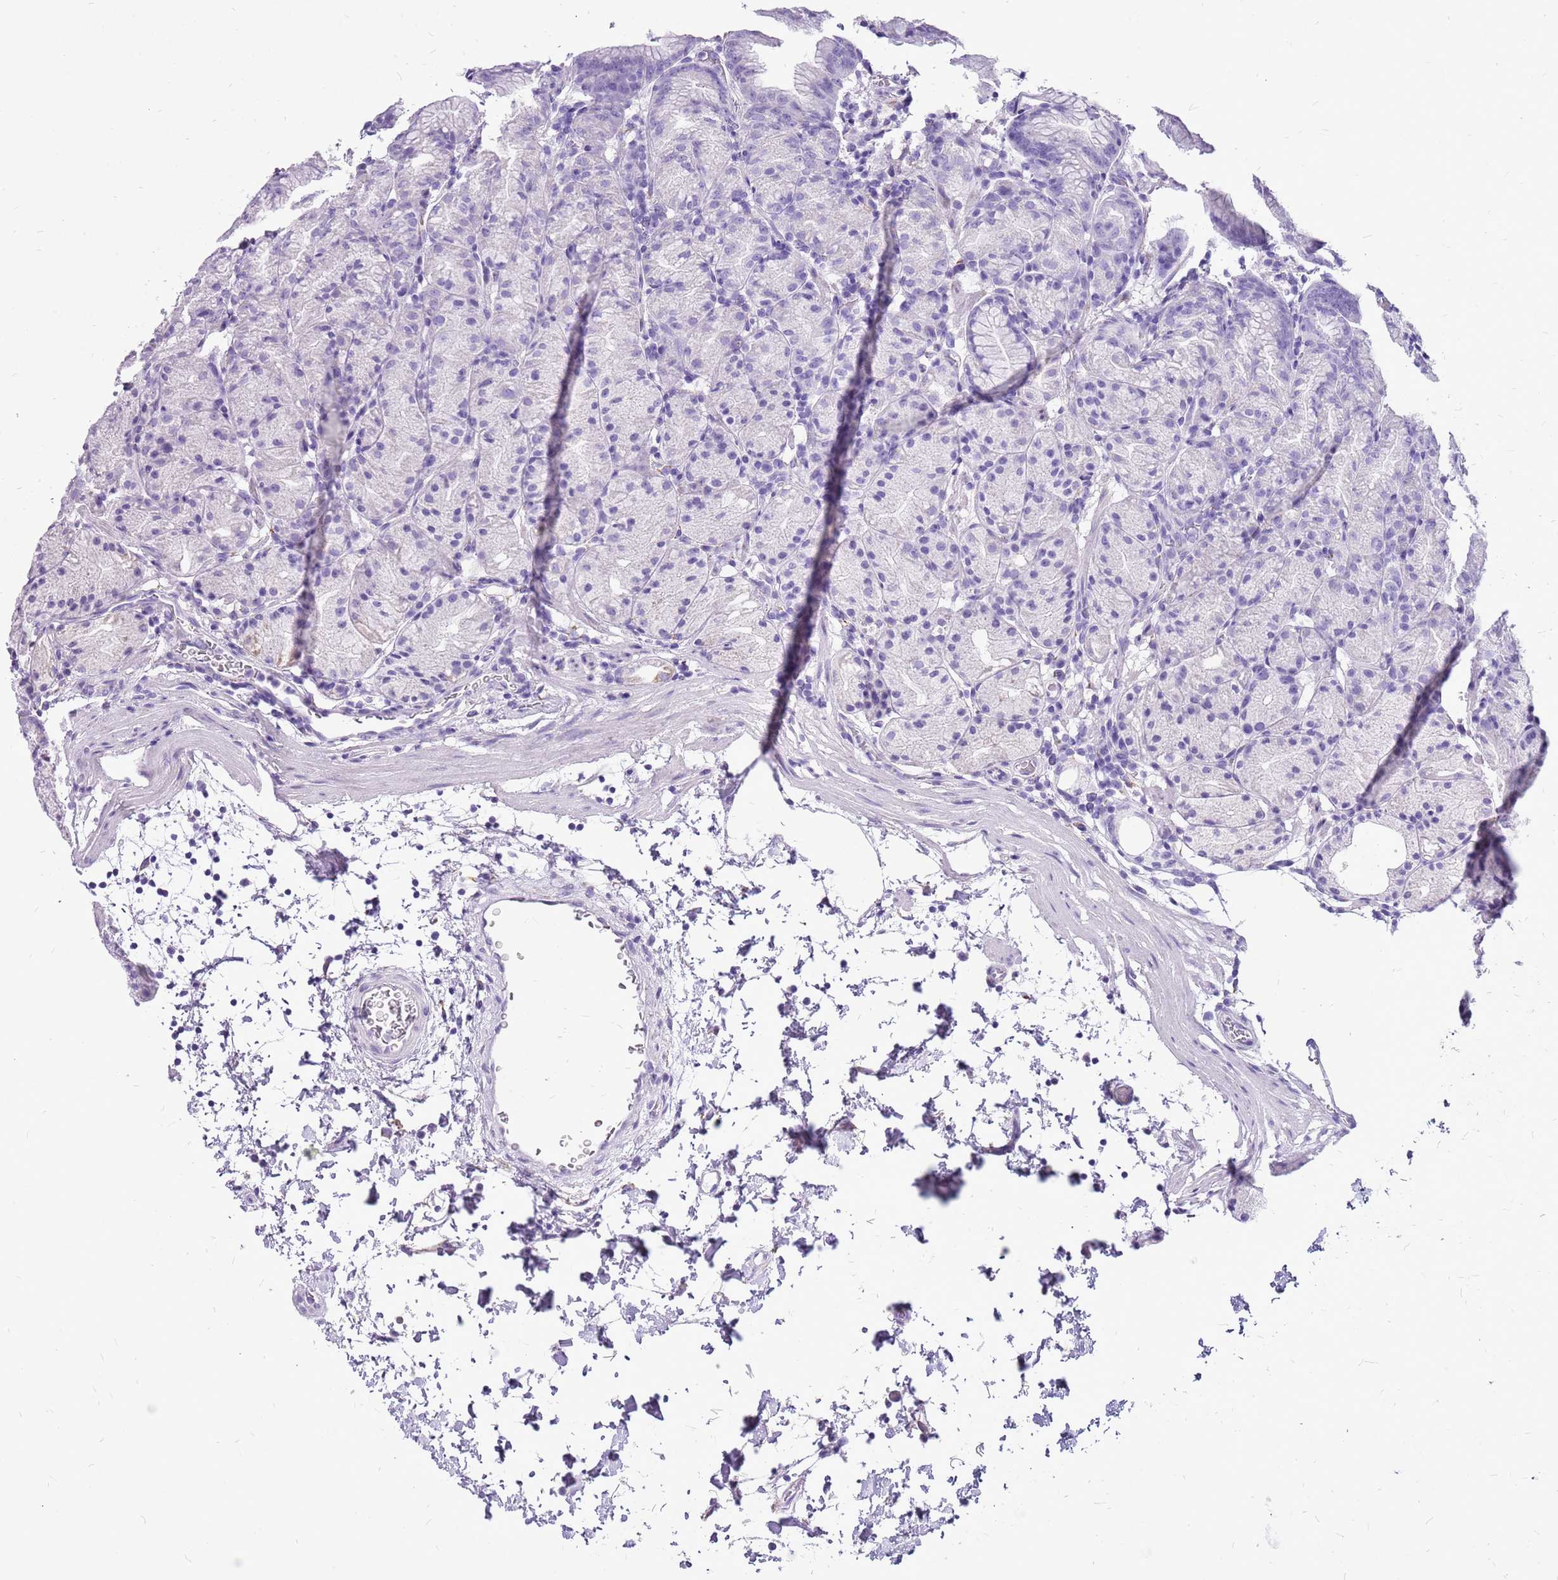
{"staining": {"intensity": "negative", "quantity": "none", "location": "none"}, "tissue": "stomach", "cell_type": "Glandular cells", "image_type": "normal", "snomed": [{"axis": "morphology", "description": "Normal tissue, NOS"}, {"axis": "topography", "description": "Stomach, upper"}], "caption": "Glandular cells show no significant protein staining in unremarkable stomach. Brightfield microscopy of immunohistochemistry stained with DAB (brown) and hematoxylin (blue), captured at high magnification.", "gene": "ACSS3", "patient": {"sex": "male", "age": 48}}